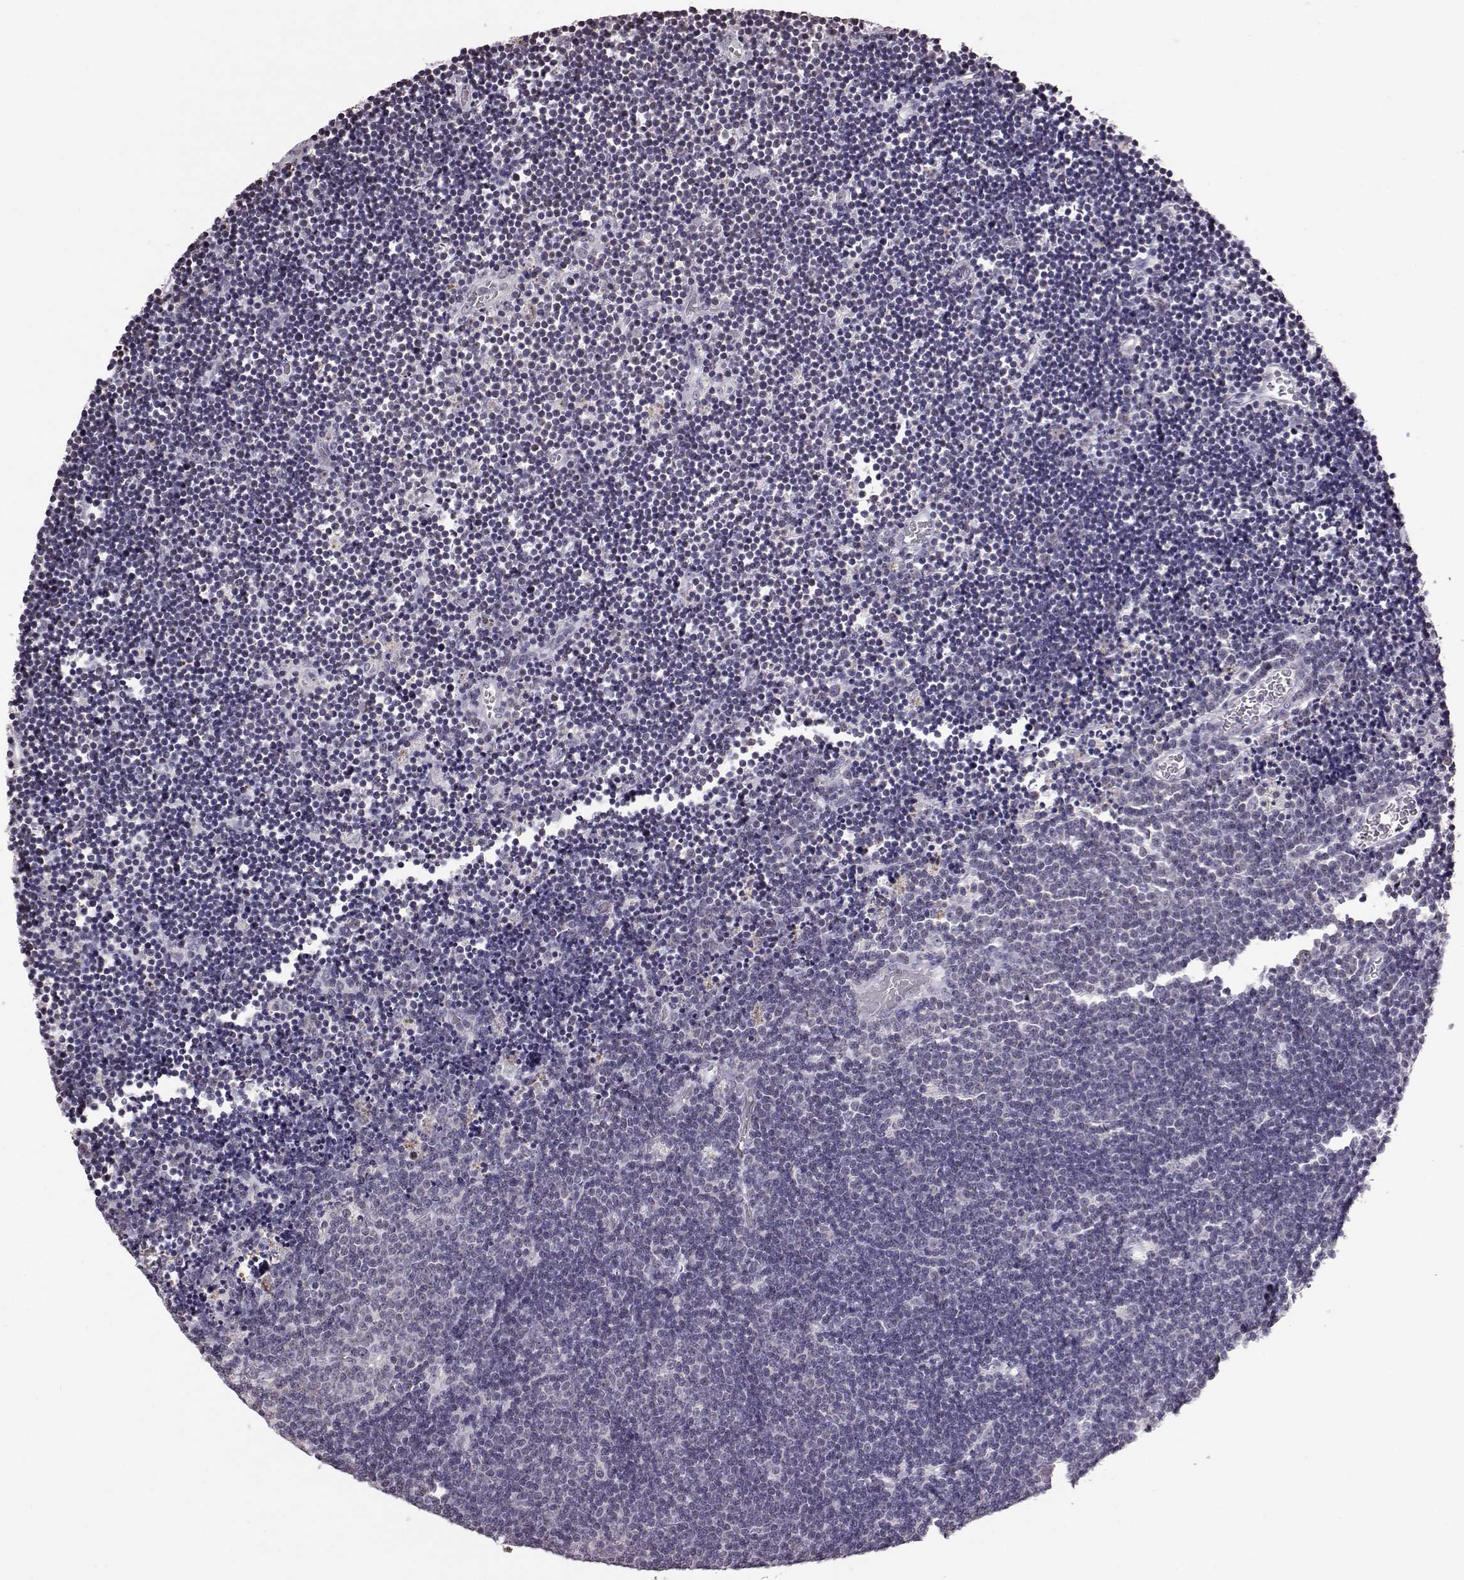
{"staining": {"intensity": "negative", "quantity": "none", "location": "none"}, "tissue": "lymphoma", "cell_type": "Tumor cells", "image_type": "cancer", "snomed": [{"axis": "morphology", "description": "Malignant lymphoma, non-Hodgkin's type, Low grade"}, {"axis": "topography", "description": "Brain"}], "caption": "DAB immunohistochemical staining of human lymphoma exhibits no significant expression in tumor cells.", "gene": "ALDH3A1", "patient": {"sex": "female", "age": 66}}